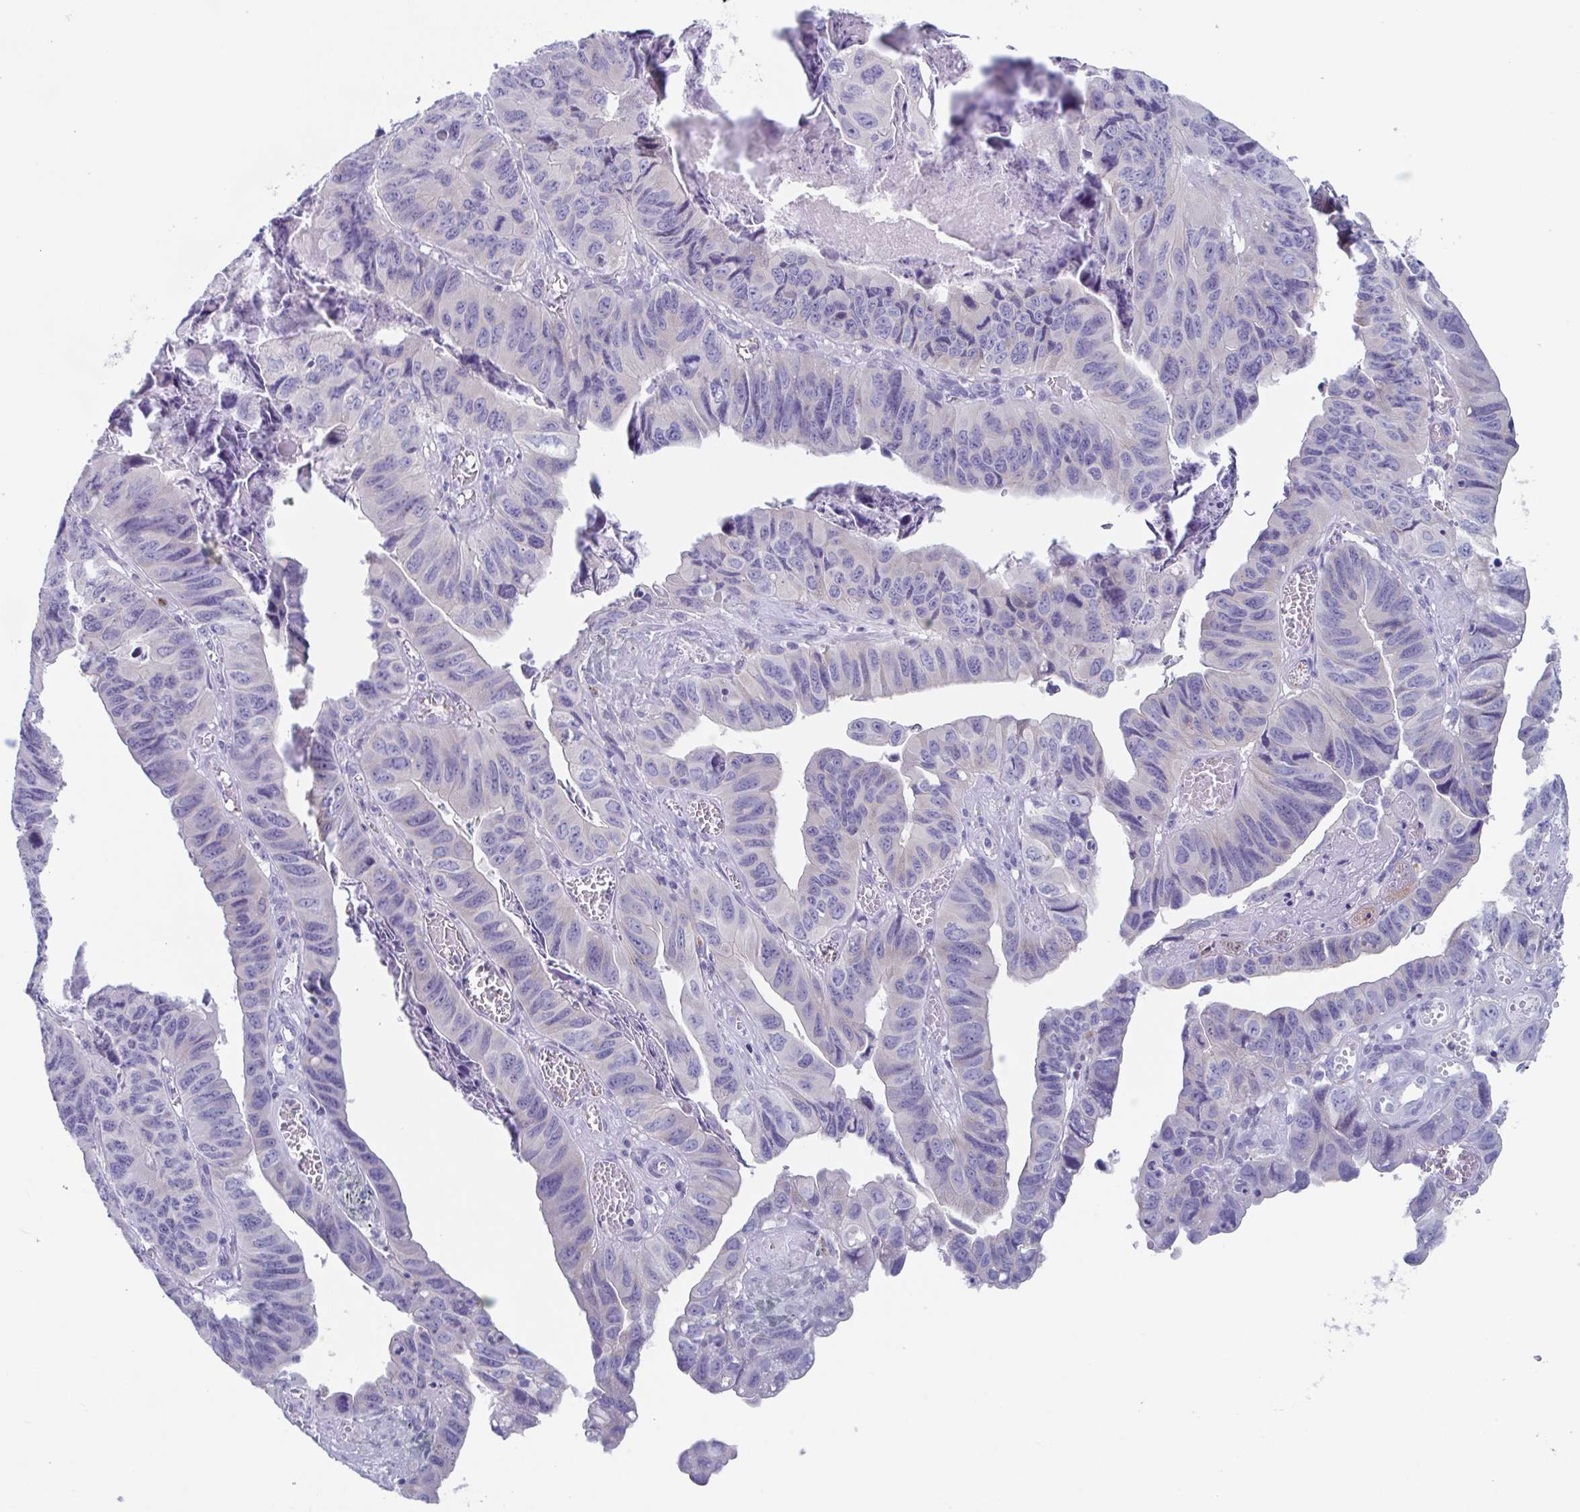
{"staining": {"intensity": "negative", "quantity": "none", "location": "none"}, "tissue": "stomach cancer", "cell_type": "Tumor cells", "image_type": "cancer", "snomed": [{"axis": "morphology", "description": "Adenocarcinoma, NOS"}, {"axis": "topography", "description": "Stomach, lower"}], "caption": "DAB (3,3'-diaminobenzidine) immunohistochemical staining of human stomach adenocarcinoma displays no significant positivity in tumor cells.", "gene": "LYRM2", "patient": {"sex": "male", "age": 77}}